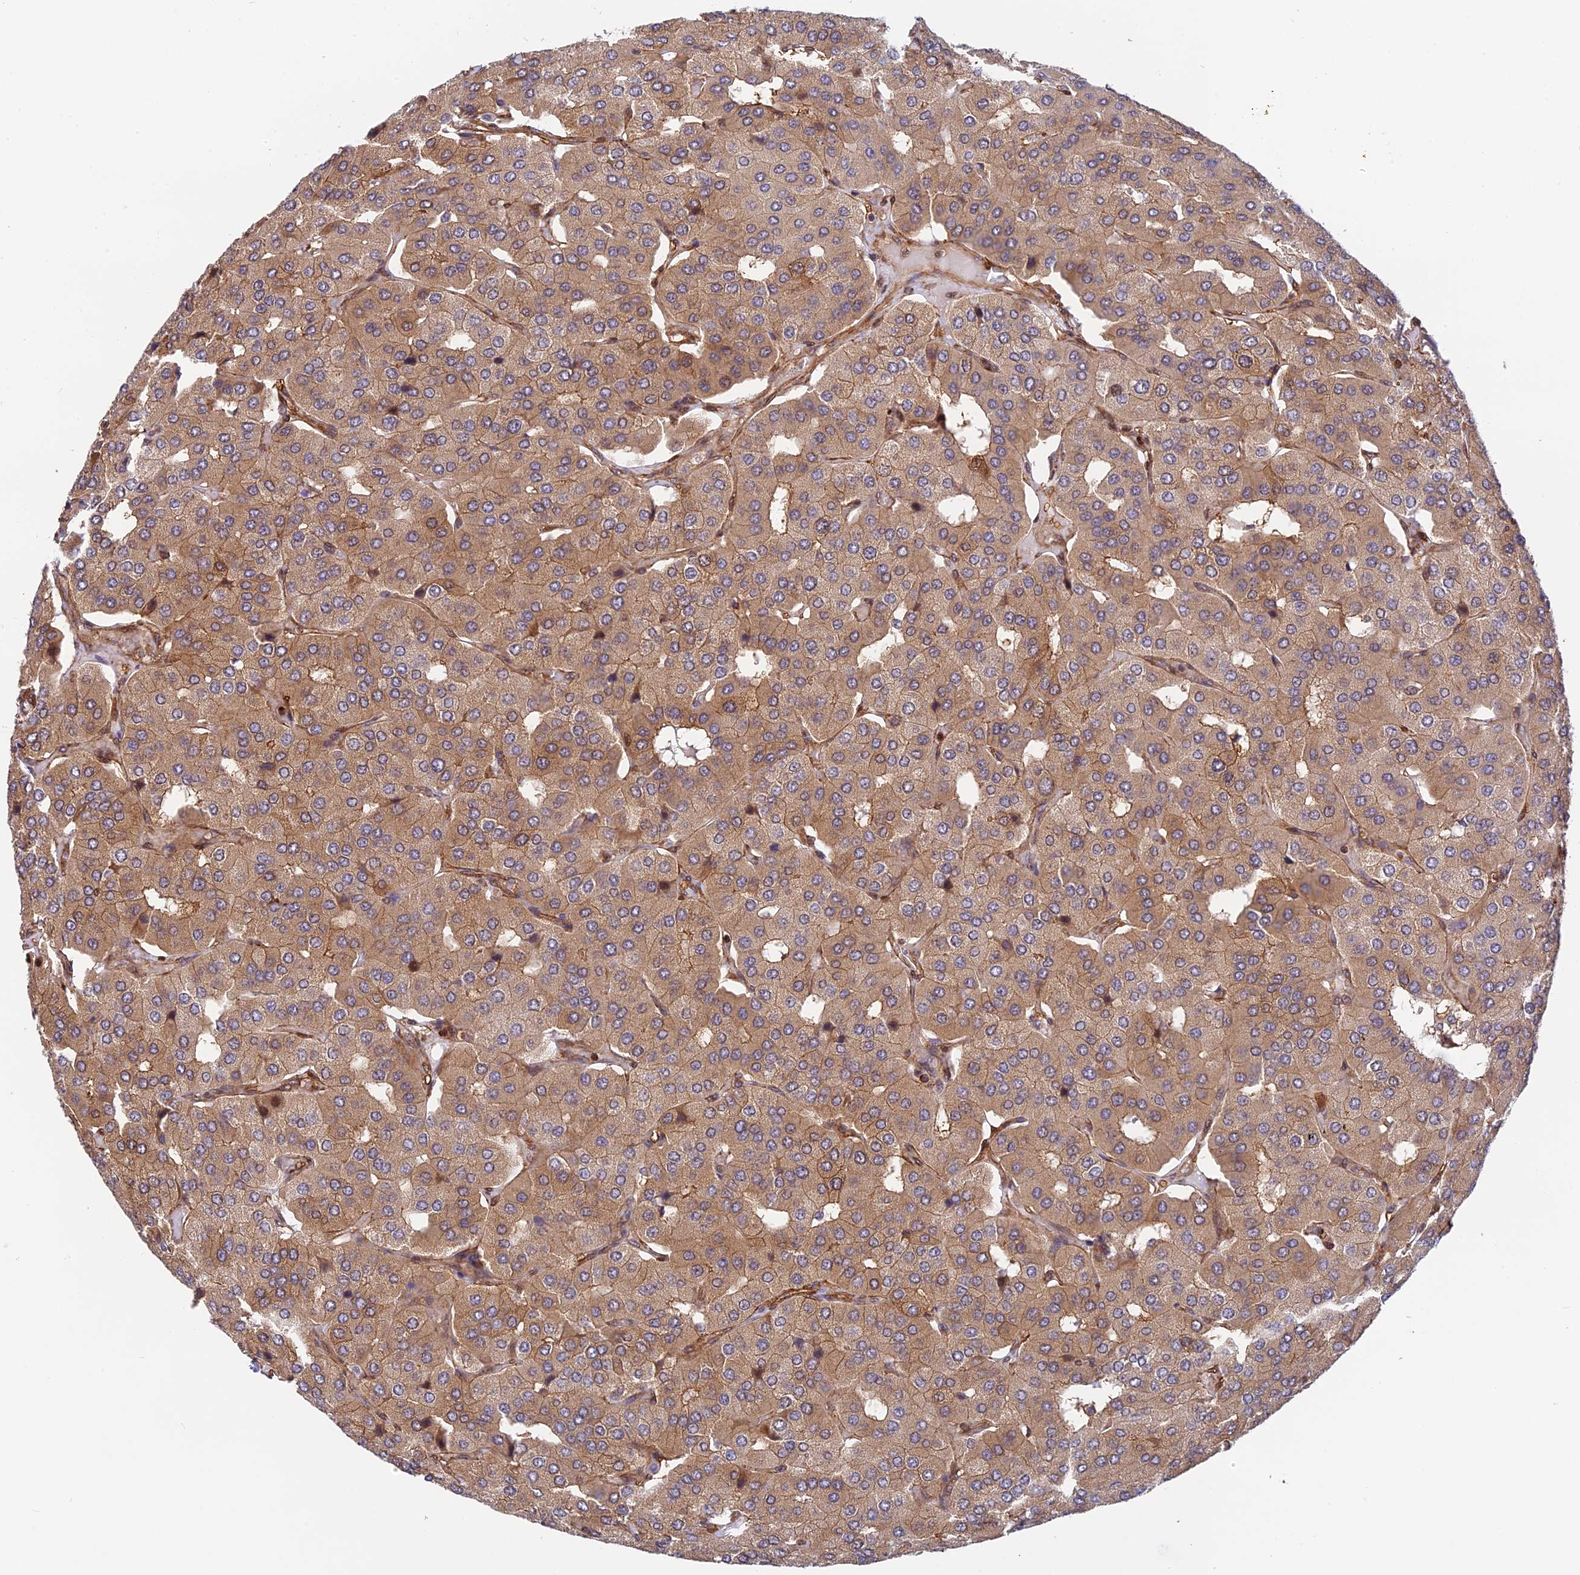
{"staining": {"intensity": "moderate", "quantity": ">75%", "location": "cytoplasmic/membranous"}, "tissue": "parathyroid gland", "cell_type": "Glandular cells", "image_type": "normal", "snomed": [{"axis": "morphology", "description": "Normal tissue, NOS"}, {"axis": "morphology", "description": "Adenoma, NOS"}, {"axis": "topography", "description": "Parathyroid gland"}], "caption": "Immunohistochemistry (IHC) staining of normal parathyroid gland, which demonstrates medium levels of moderate cytoplasmic/membranous positivity in about >75% of glandular cells indicating moderate cytoplasmic/membranous protein staining. The staining was performed using DAB (brown) for protein detection and nuclei were counterstained in hematoxylin (blue).", "gene": "EVI5L", "patient": {"sex": "female", "age": 86}}